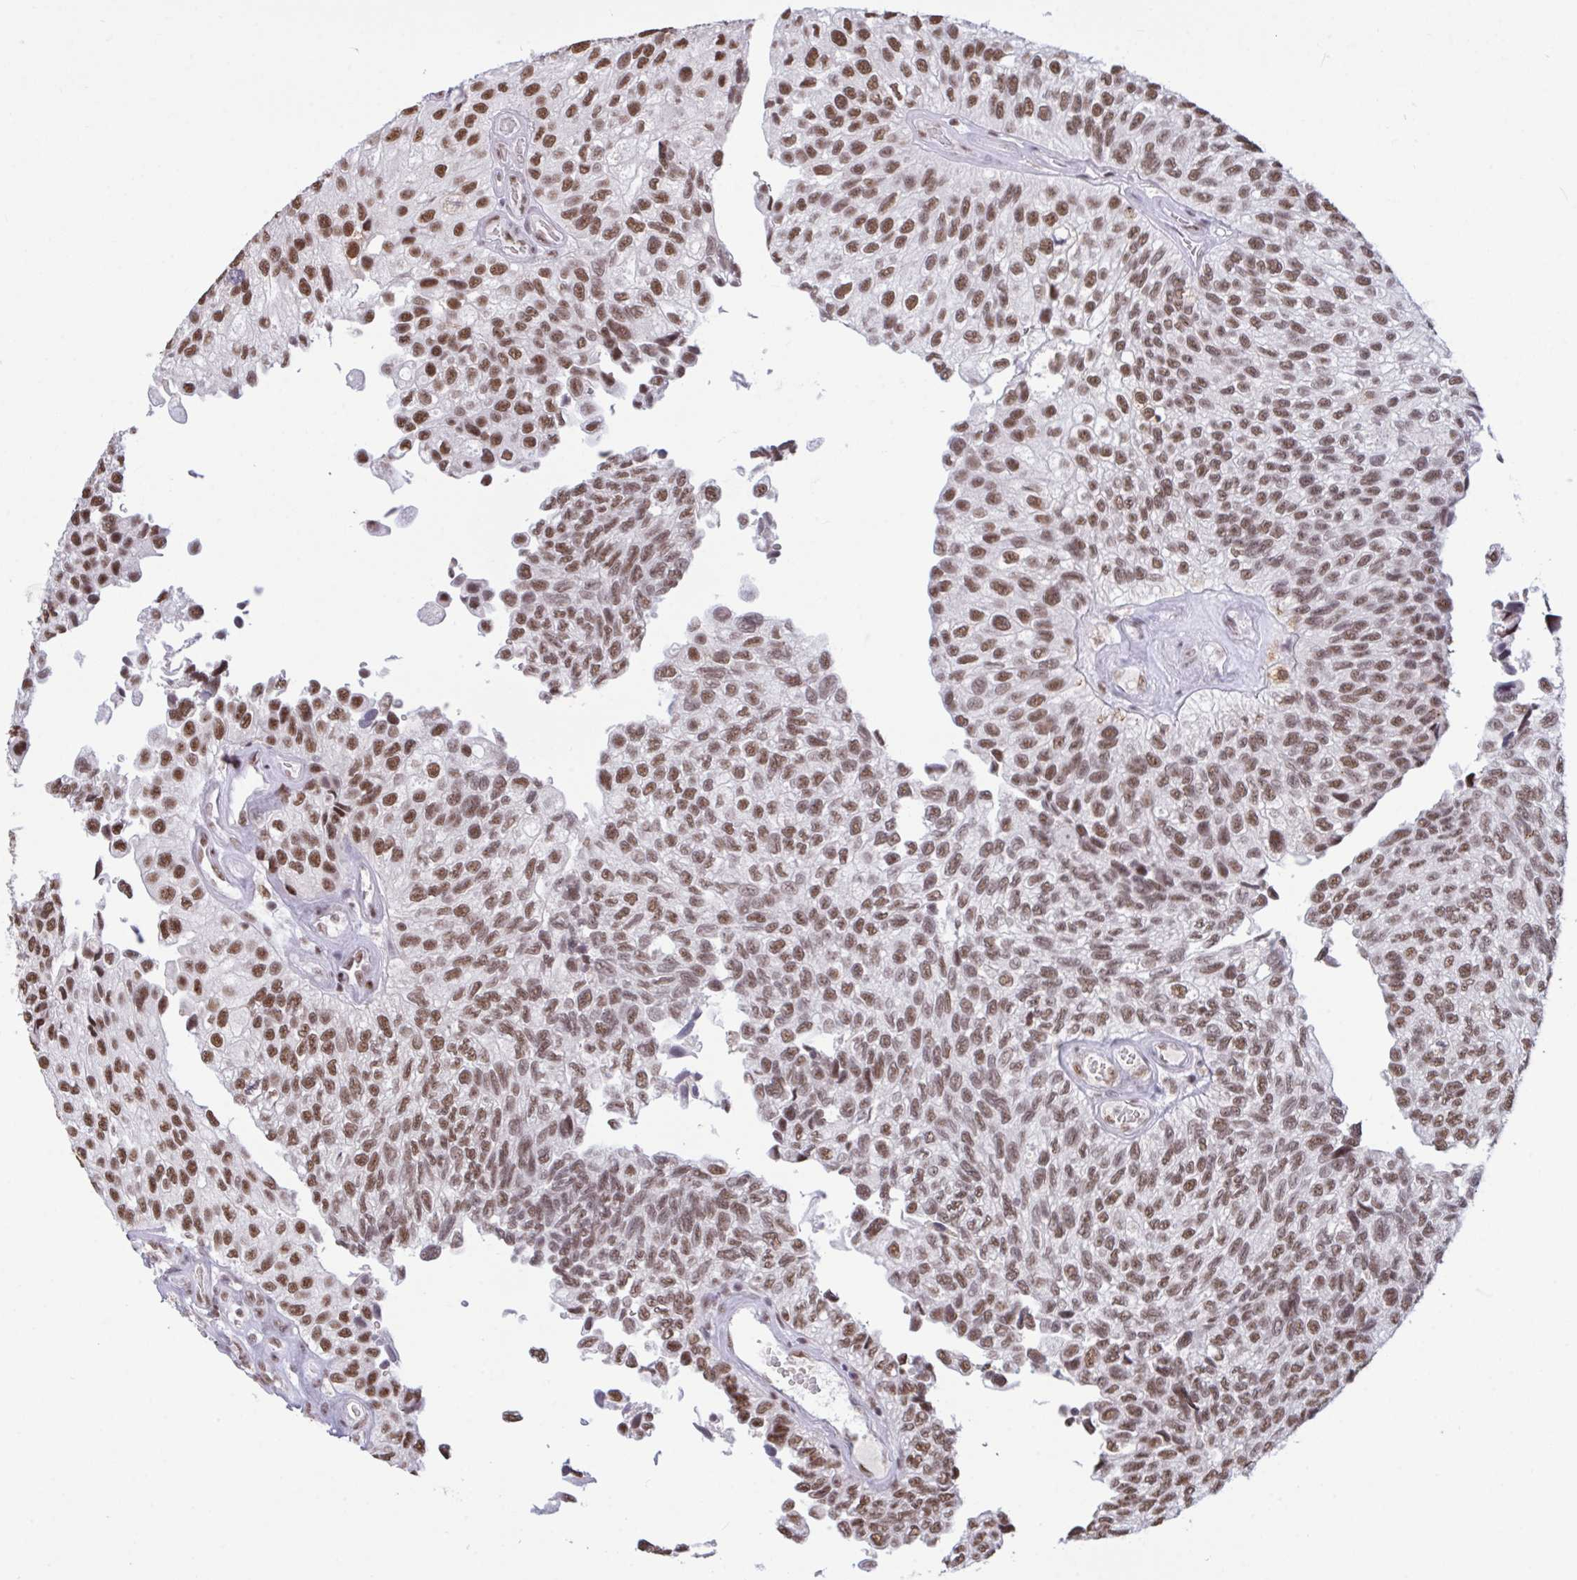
{"staining": {"intensity": "moderate", "quantity": ">75%", "location": "nuclear"}, "tissue": "urothelial cancer", "cell_type": "Tumor cells", "image_type": "cancer", "snomed": [{"axis": "morphology", "description": "Urothelial carcinoma, NOS"}, {"axis": "topography", "description": "Urinary bladder"}], "caption": "Urothelial cancer tissue reveals moderate nuclear positivity in approximately >75% of tumor cells", "gene": "PUF60", "patient": {"sex": "male", "age": 87}}